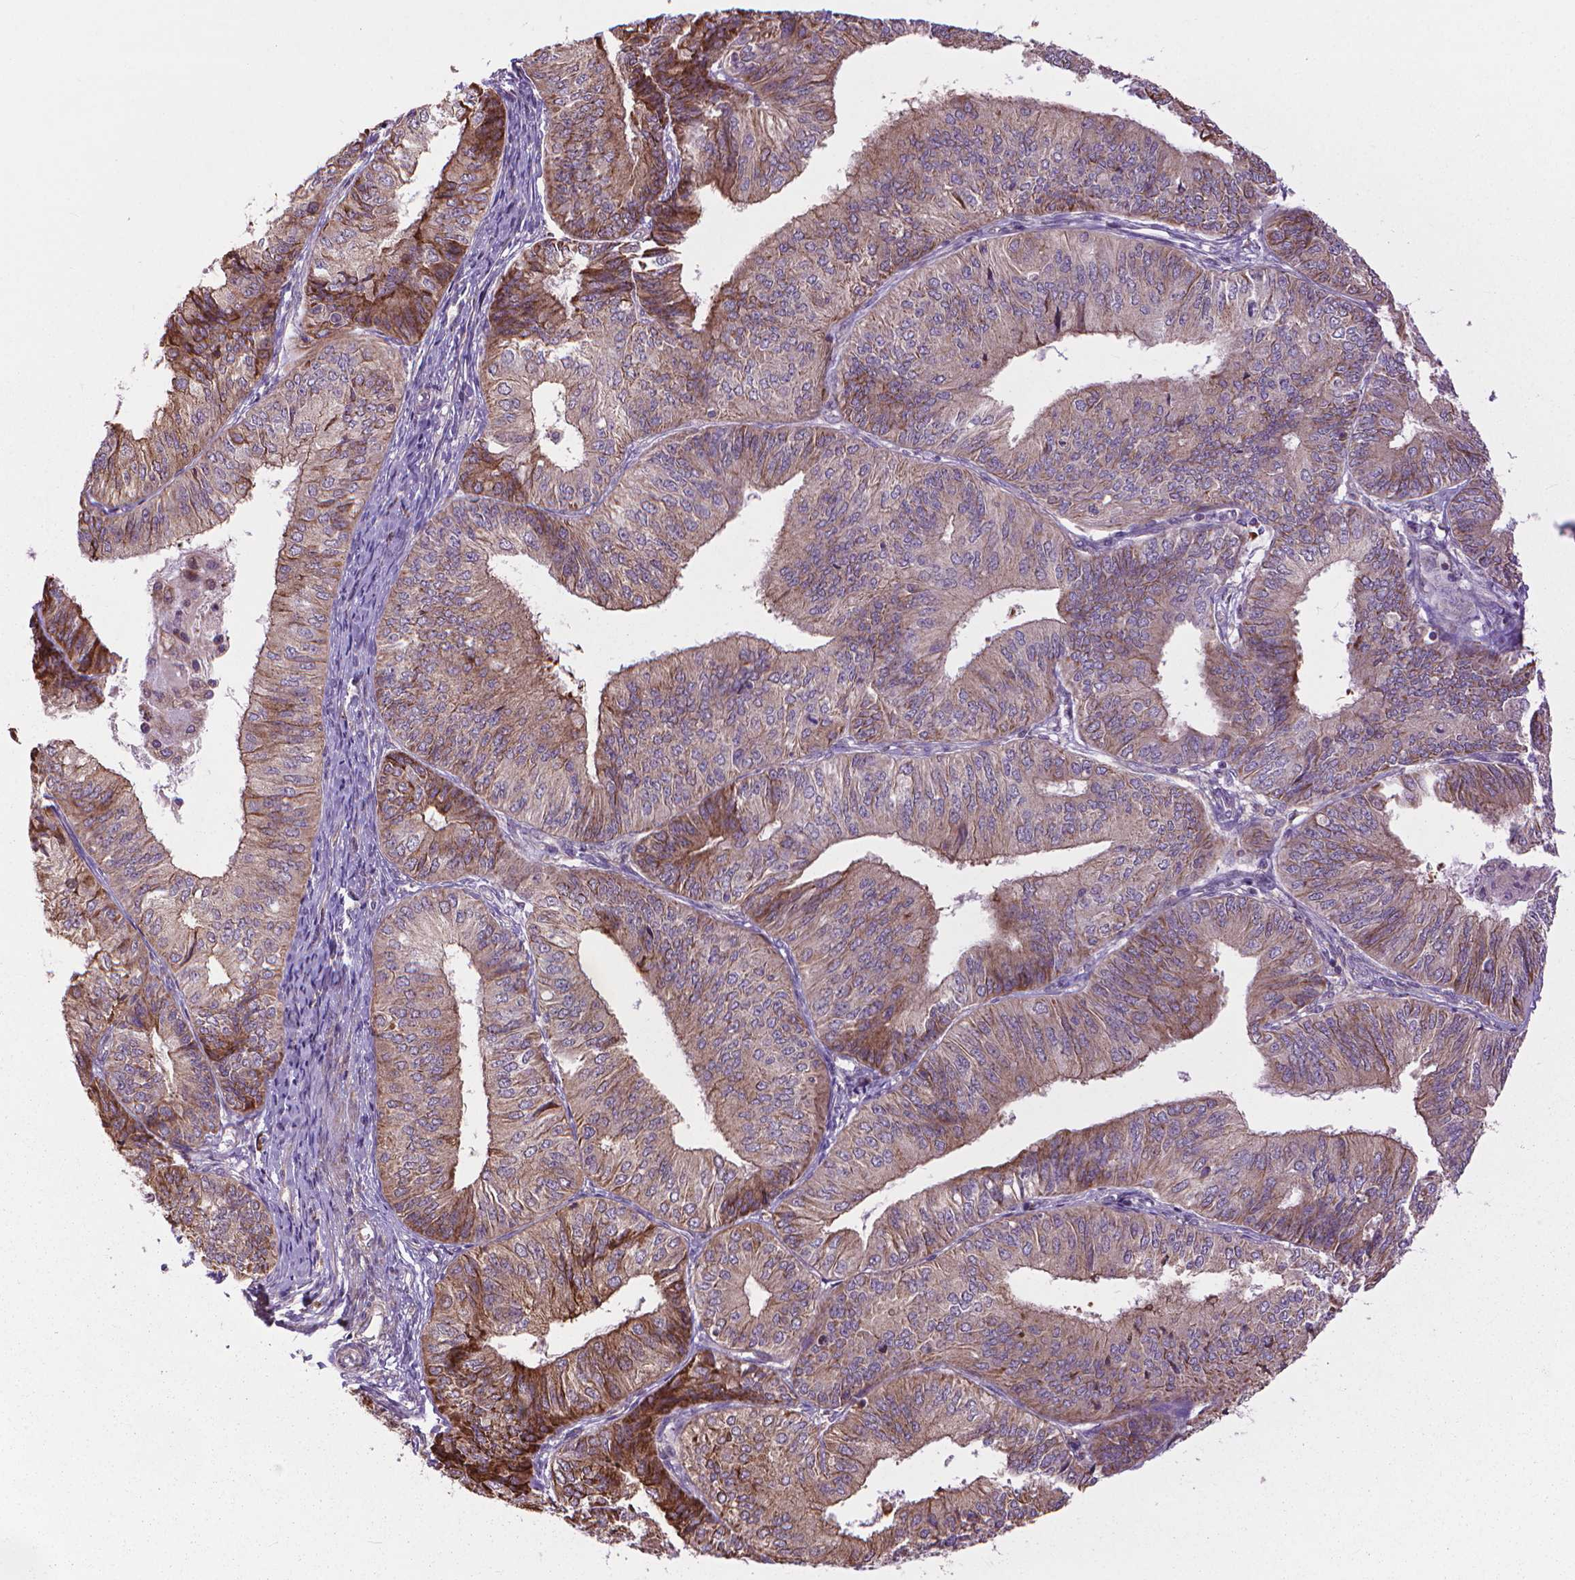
{"staining": {"intensity": "moderate", "quantity": "<25%", "location": "cytoplasmic/membranous"}, "tissue": "endometrial cancer", "cell_type": "Tumor cells", "image_type": "cancer", "snomed": [{"axis": "morphology", "description": "Adenocarcinoma, NOS"}, {"axis": "topography", "description": "Endometrium"}], "caption": "Moderate cytoplasmic/membranous positivity is present in approximately <25% of tumor cells in endometrial cancer (adenocarcinoma).", "gene": "MYH14", "patient": {"sex": "female", "age": 58}}